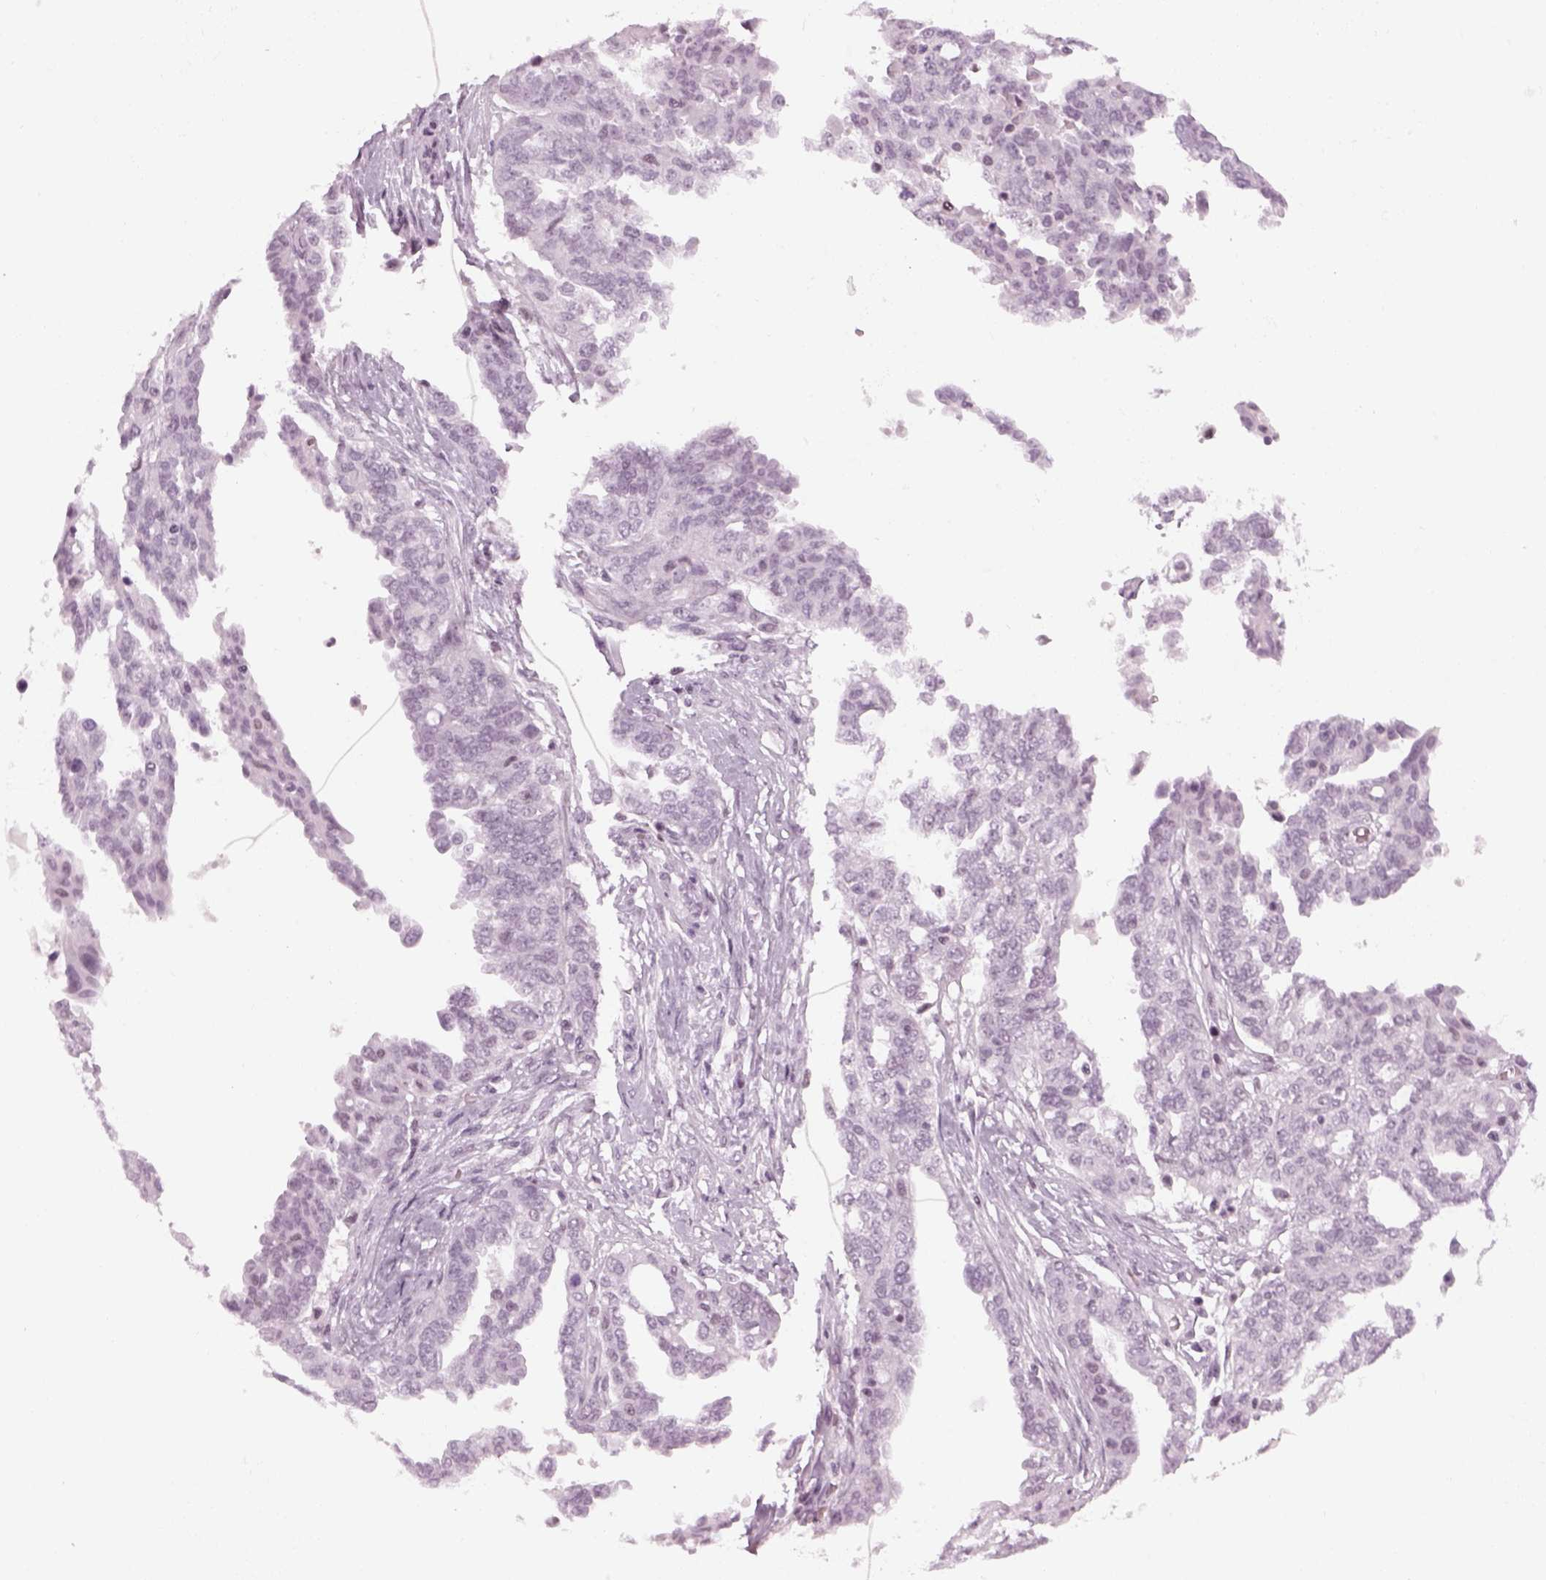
{"staining": {"intensity": "negative", "quantity": "none", "location": "none"}, "tissue": "ovarian cancer", "cell_type": "Tumor cells", "image_type": "cancer", "snomed": [{"axis": "morphology", "description": "Cystadenocarcinoma, serous, NOS"}, {"axis": "topography", "description": "Ovary"}], "caption": "Ovarian cancer (serous cystadenocarcinoma) stained for a protein using immunohistochemistry reveals no positivity tumor cells.", "gene": "KCNG2", "patient": {"sex": "female", "age": 67}}